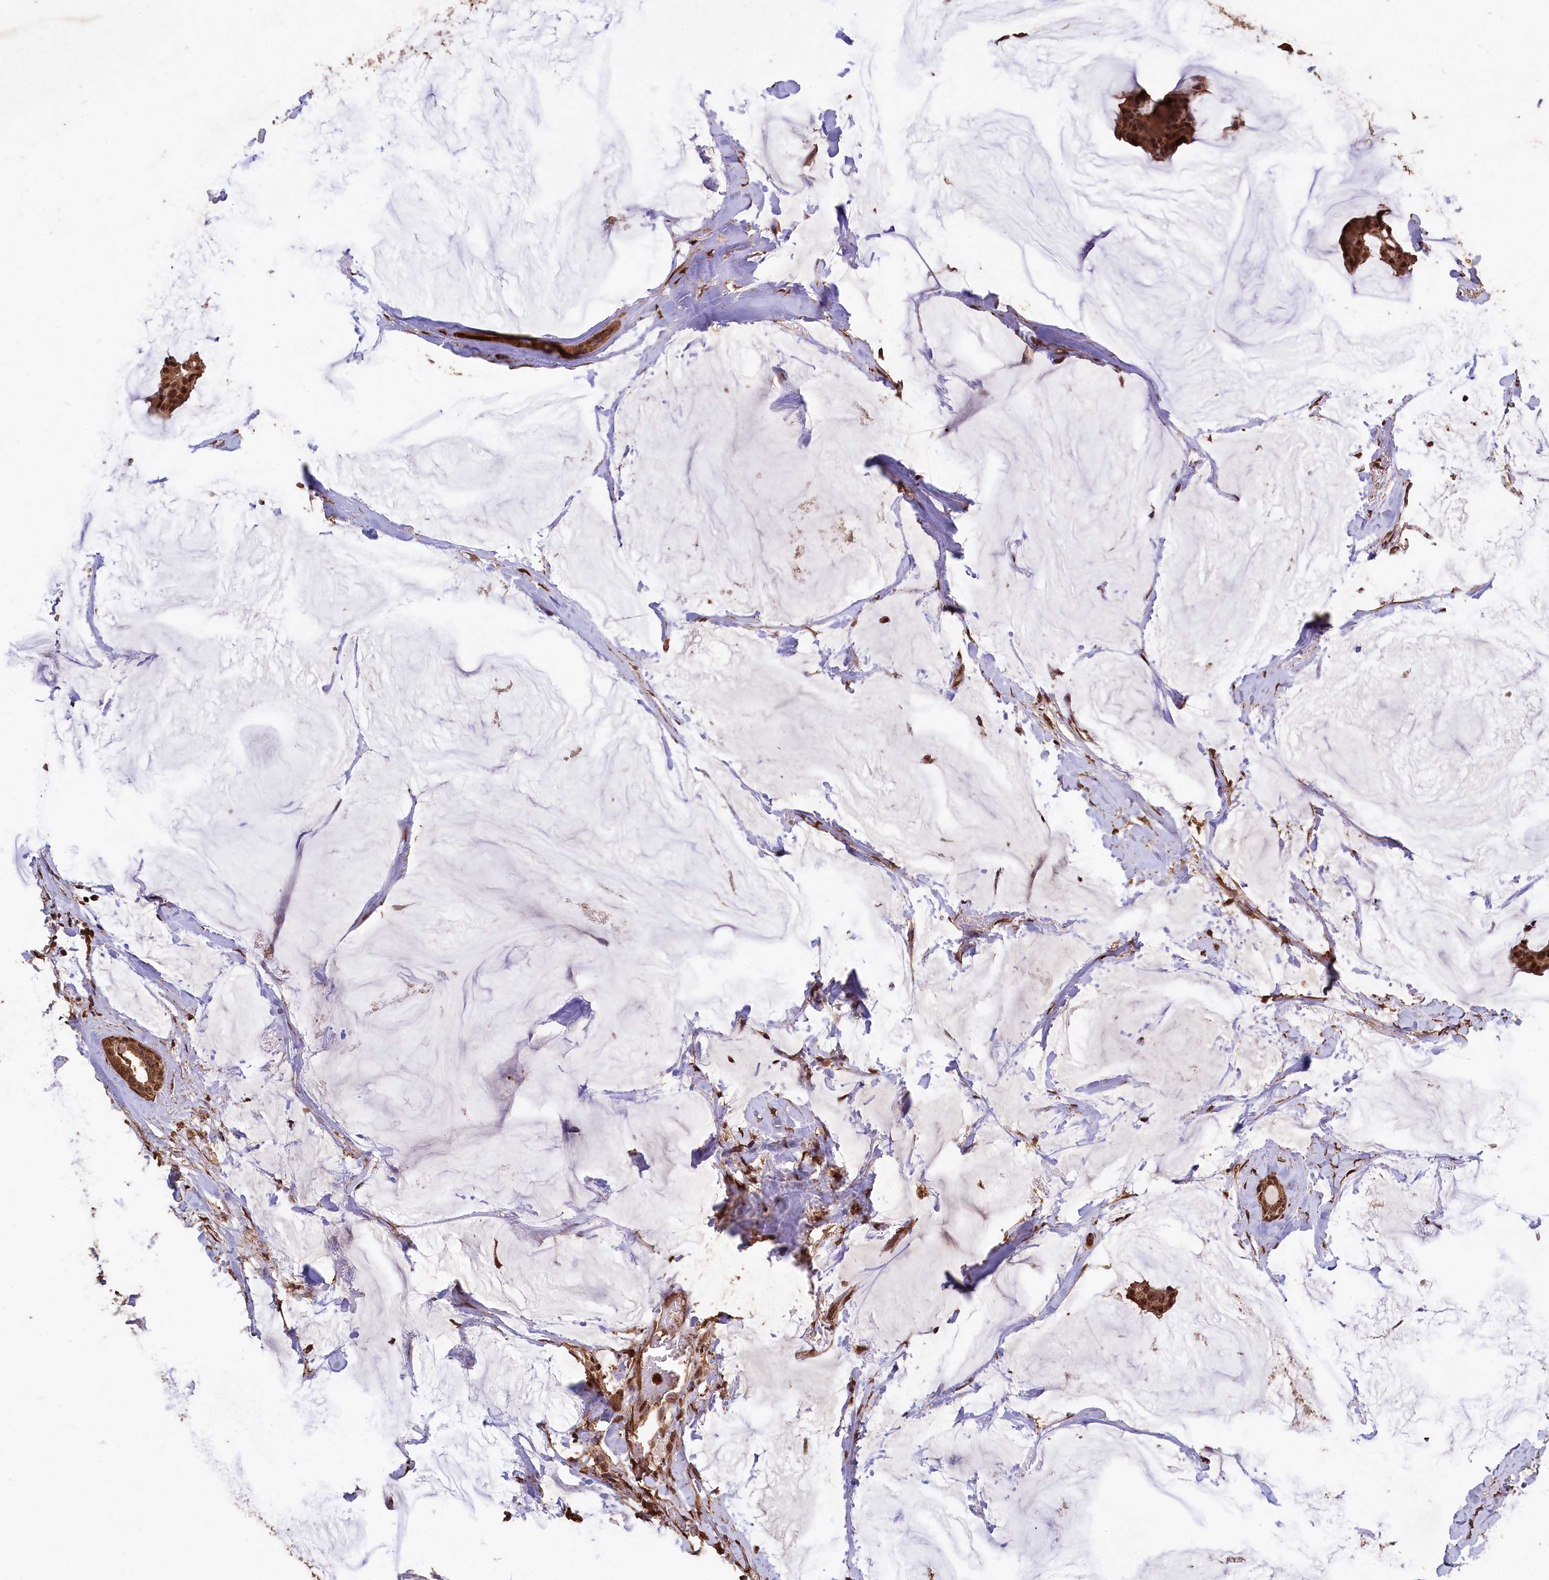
{"staining": {"intensity": "moderate", "quantity": ">75%", "location": "cytoplasmic/membranous,nuclear"}, "tissue": "breast cancer", "cell_type": "Tumor cells", "image_type": "cancer", "snomed": [{"axis": "morphology", "description": "Duct carcinoma"}, {"axis": "topography", "description": "Breast"}], "caption": "Moderate cytoplasmic/membranous and nuclear staining for a protein is present in about >75% of tumor cells of breast cancer using IHC.", "gene": "CEP57L1", "patient": {"sex": "female", "age": 93}}